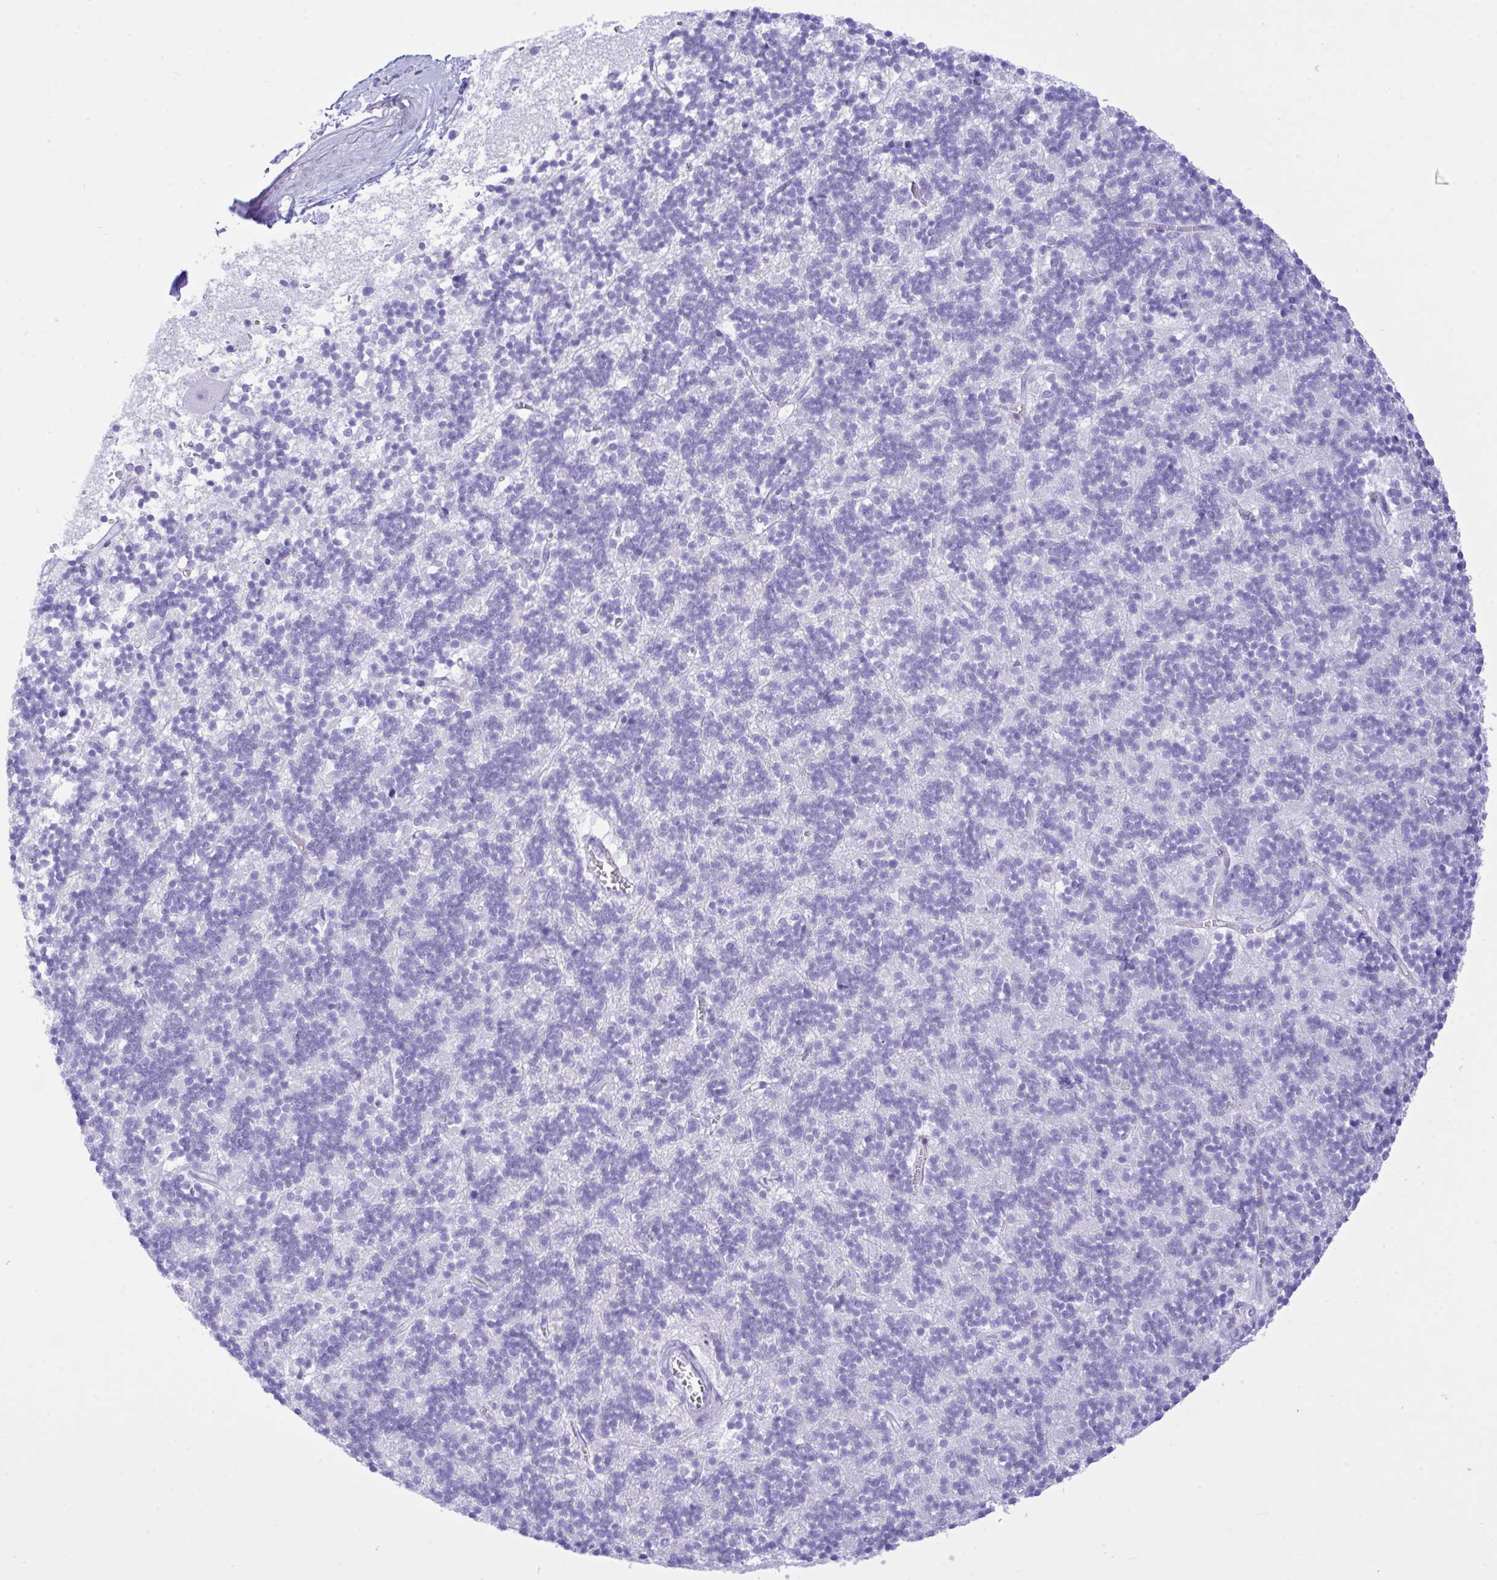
{"staining": {"intensity": "negative", "quantity": "none", "location": "none"}, "tissue": "cerebellum", "cell_type": "Cells in granular layer", "image_type": "normal", "snomed": [{"axis": "morphology", "description": "Normal tissue, NOS"}, {"axis": "topography", "description": "Cerebellum"}], "caption": "IHC image of benign cerebellum: human cerebellum stained with DAB (3,3'-diaminobenzidine) reveals no significant protein staining in cells in granular layer. (DAB (3,3'-diaminobenzidine) IHC with hematoxylin counter stain).", "gene": "SELENOV", "patient": {"sex": "male", "age": 54}}